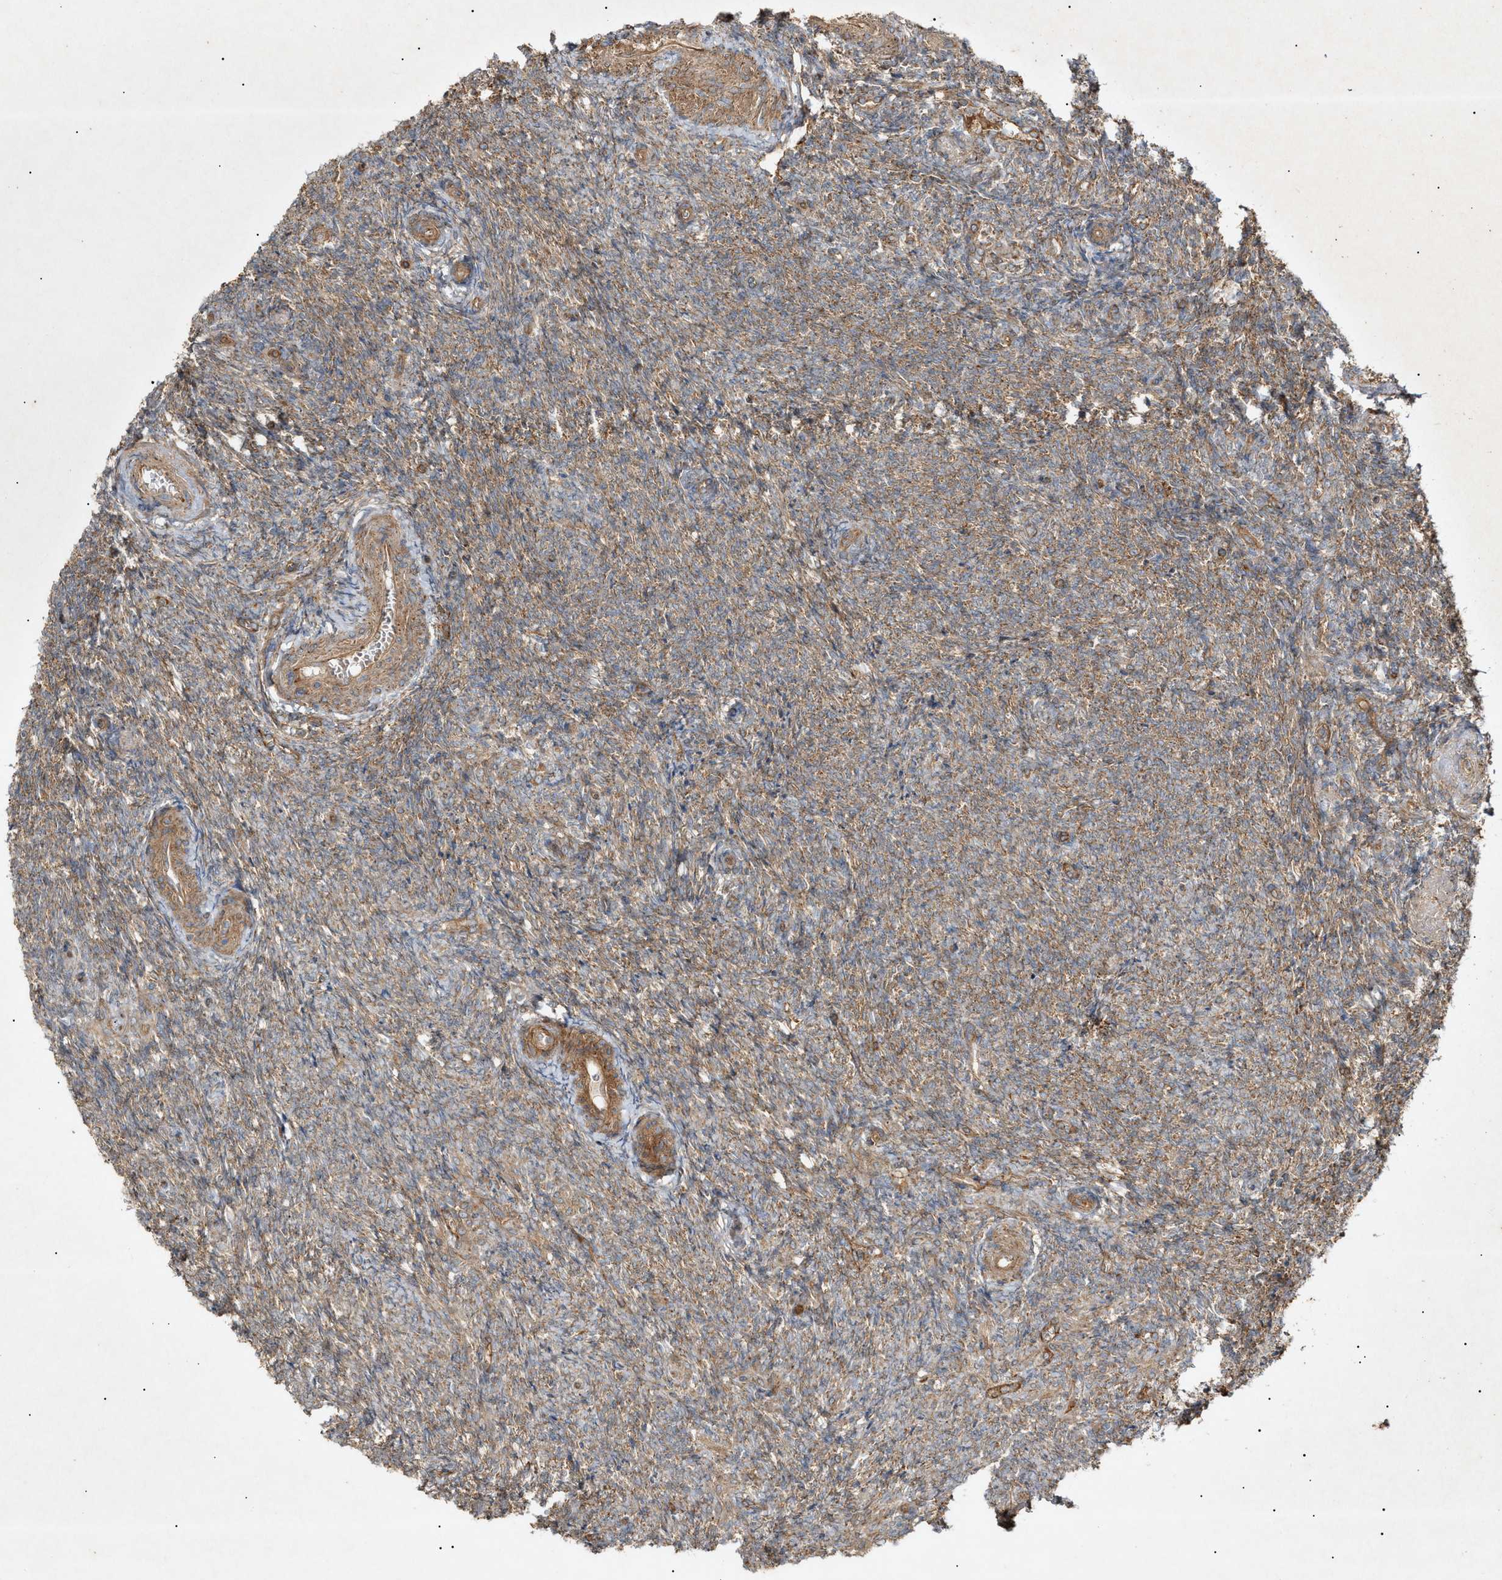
{"staining": {"intensity": "strong", "quantity": ">75%", "location": "cytoplasmic/membranous"}, "tissue": "ovary", "cell_type": "Follicle cells", "image_type": "normal", "snomed": [{"axis": "morphology", "description": "Normal tissue, NOS"}, {"axis": "topography", "description": "Ovary"}], "caption": "A histopathology image of human ovary stained for a protein displays strong cytoplasmic/membranous brown staining in follicle cells. (DAB IHC with brightfield microscopy, high magnification).", "gene": "MTCH1", "patient": {"sex": "female", "age": 41}}